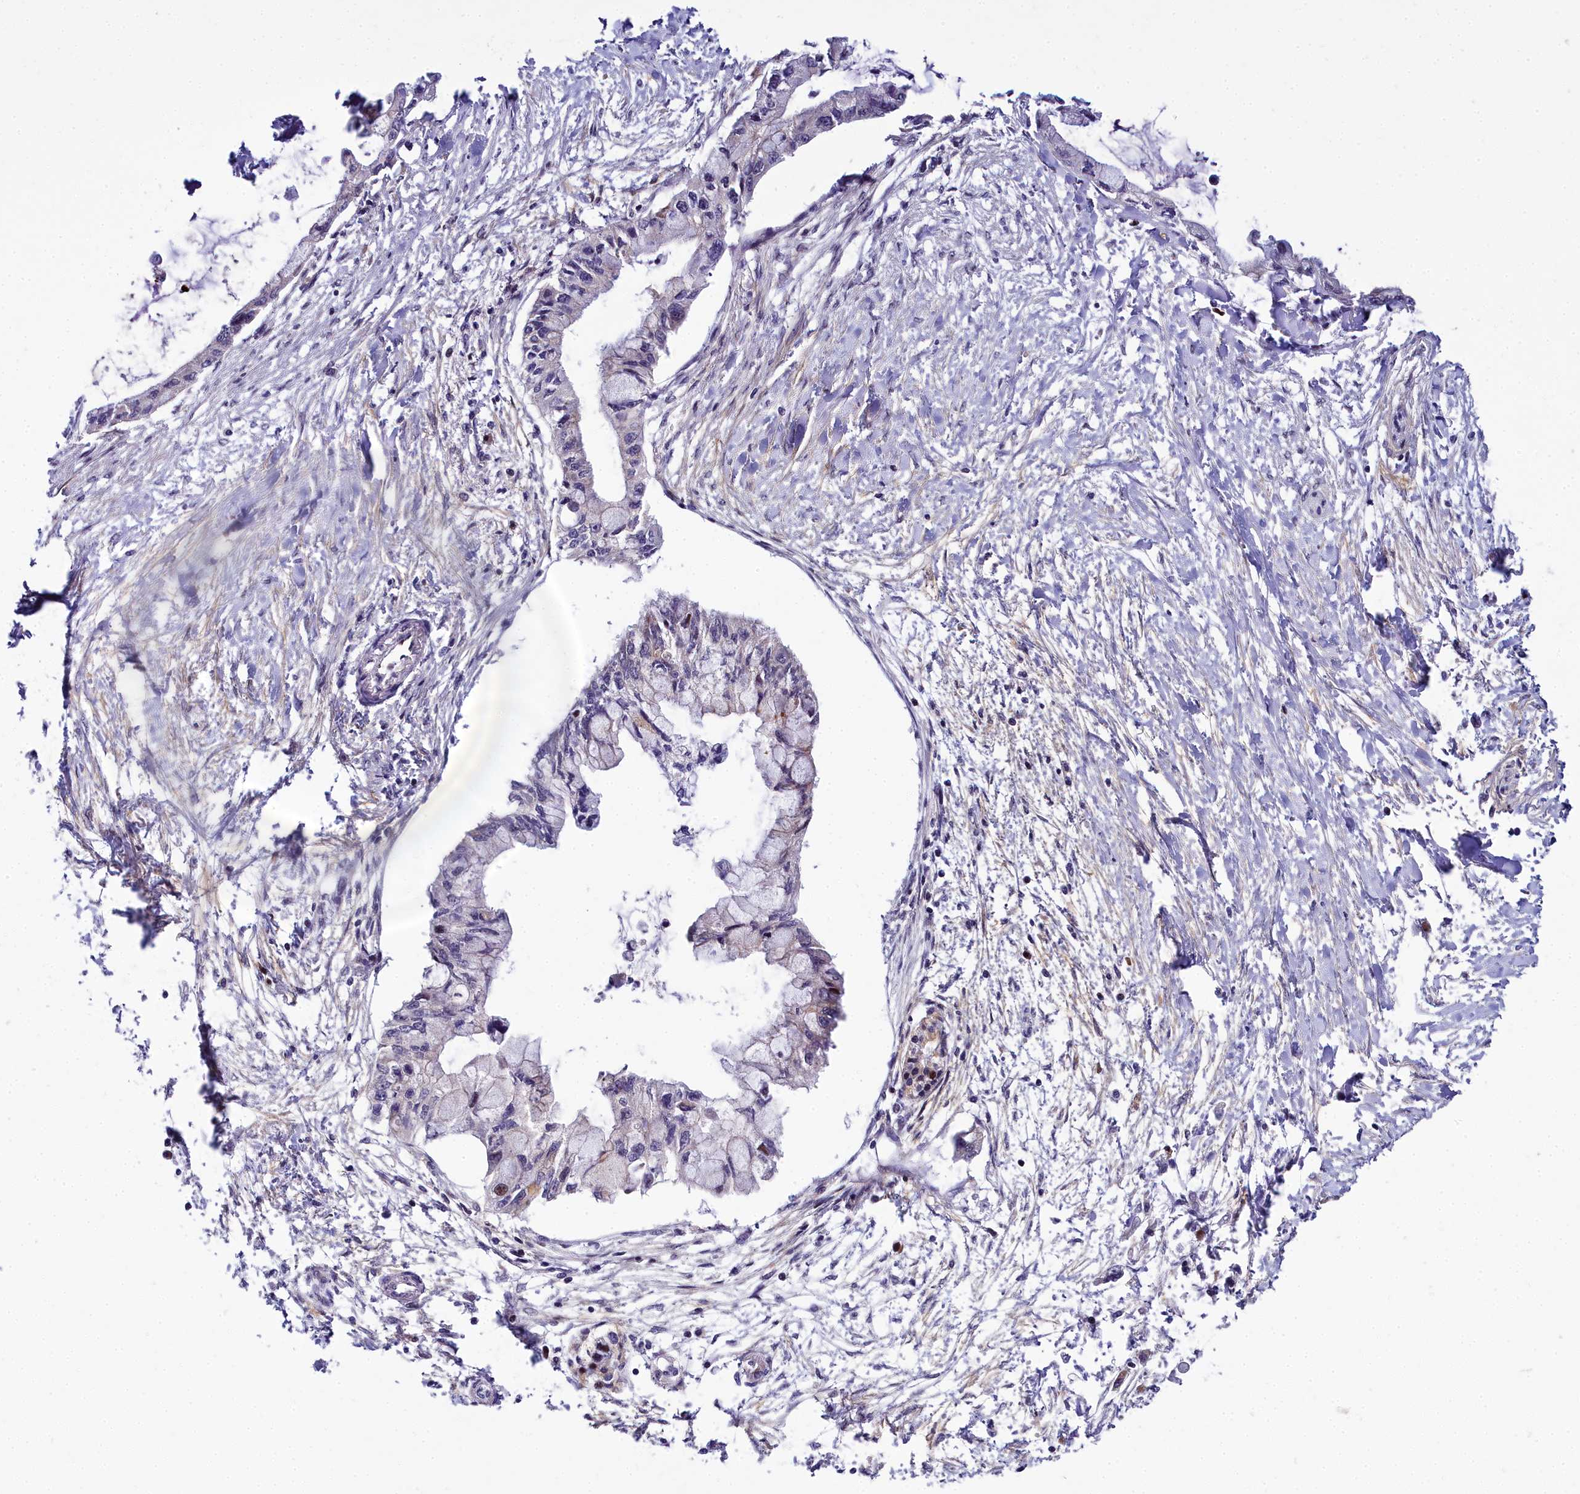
{"staining": {"intensity": "weak", "quantity": "<25%", "location": "cytoplasmic/membranous"}, "tissue": "pancreatic cancer", "cell_type": "Tumor cells", "image_type": "cancer", "snomed": [{"axis": "morphology", "description": "Adenocarcinoma, NOS"}, {"axis": "topography", "description": "Pancreas"}], "caption": "The micrograph shows no significant positivity in tumor cells of pancreatic adenocarcinoma.", "gene": "MRPS11", "patient": {"sex": "male", "age": 48}}